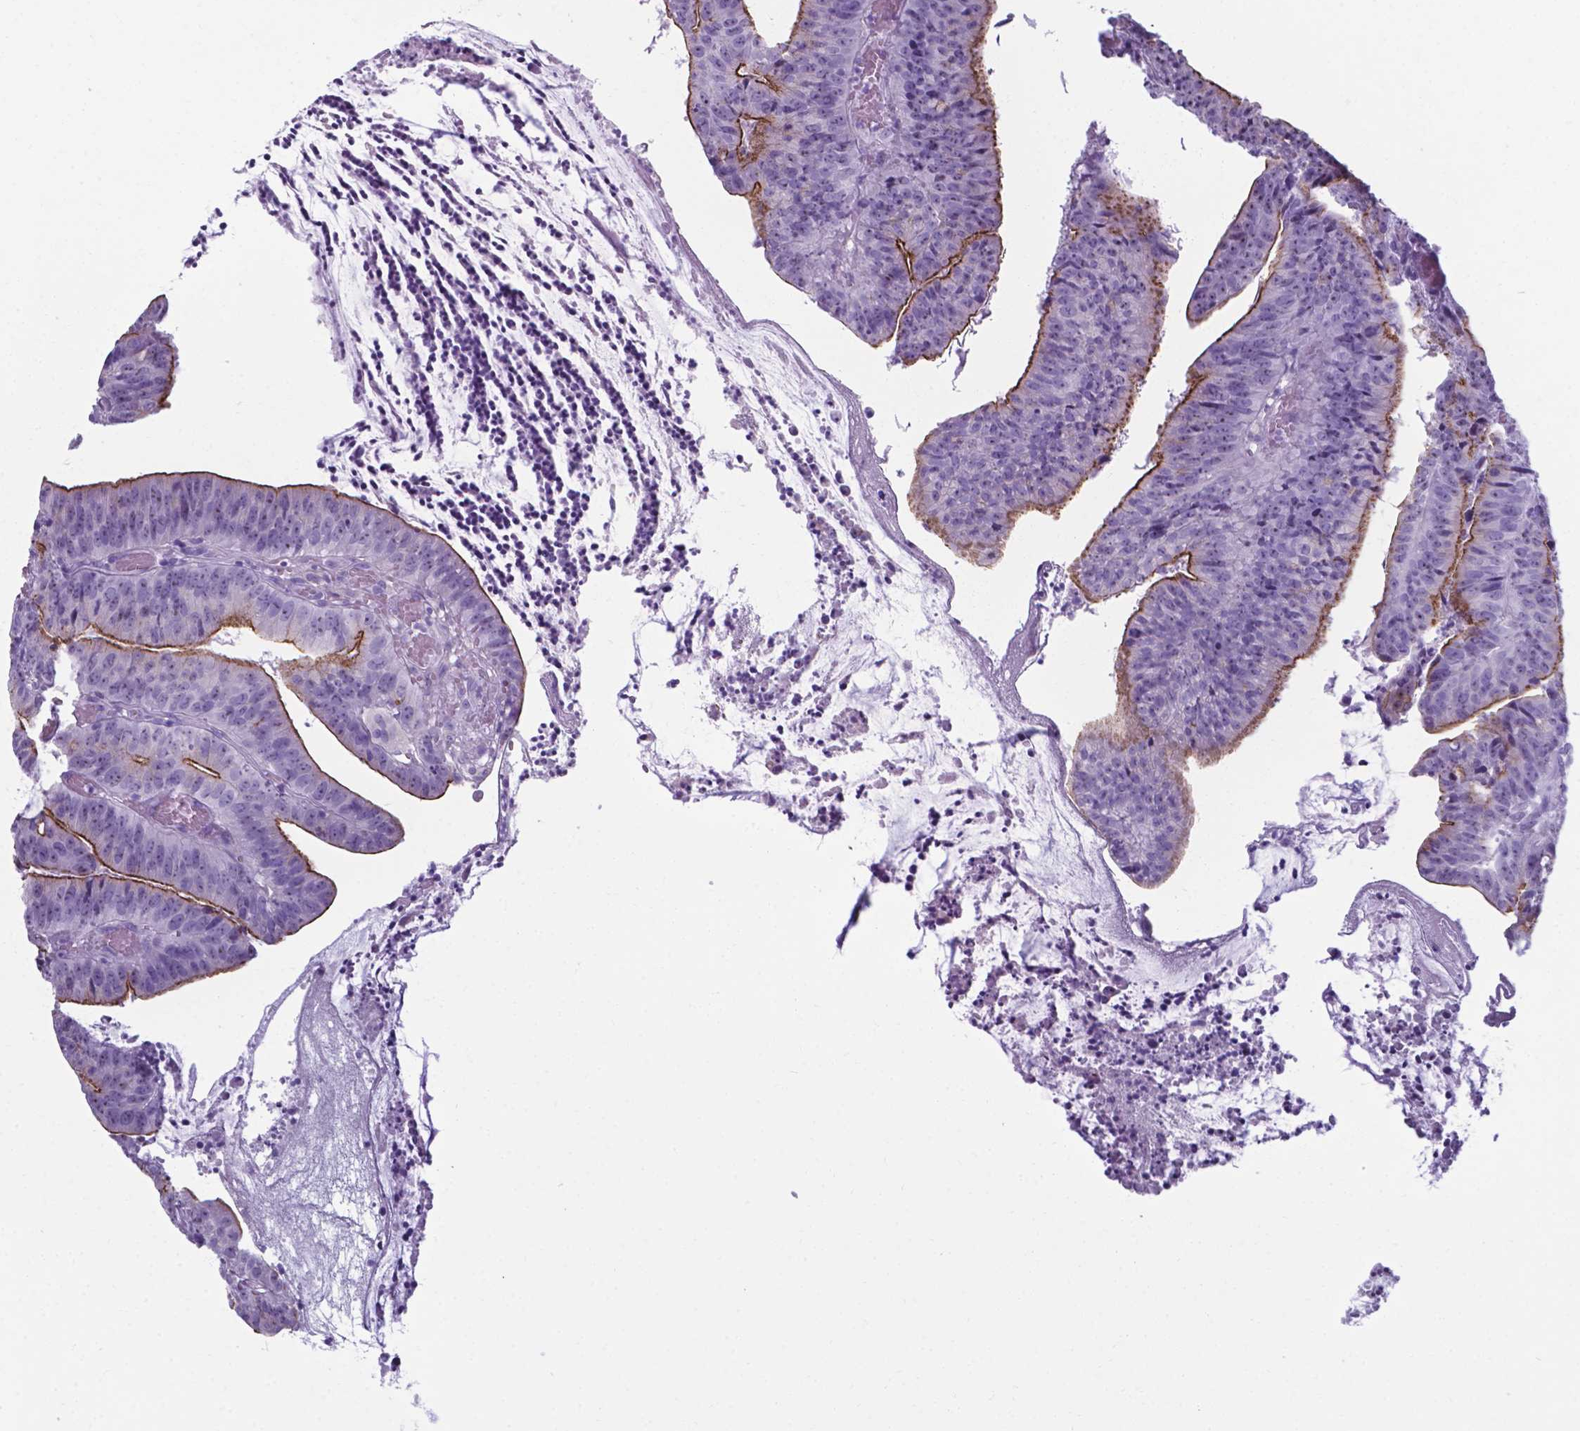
{"staining": {"intensity": "strong", "quantity": "<25%", "location": "cytoplasmic/membranous"}, "tissue": "colorectal cancer", "cell_type": "Tumor cells", "image_type": "cancer", "snomed": [{"axis": "morphology", "description": "Adenocarcinoma, NOS"}, {"axis": "topography", "description": "Colon"}], "caption": "Immunohistochemical staining of human adenocarcinoma (colorectal) reveals medium levels of strong cytoplasmic/membranous expression in about <25% of tumor cells.", "gene": "AP5B1", "patient": {"sex": "female", "age": 78}}